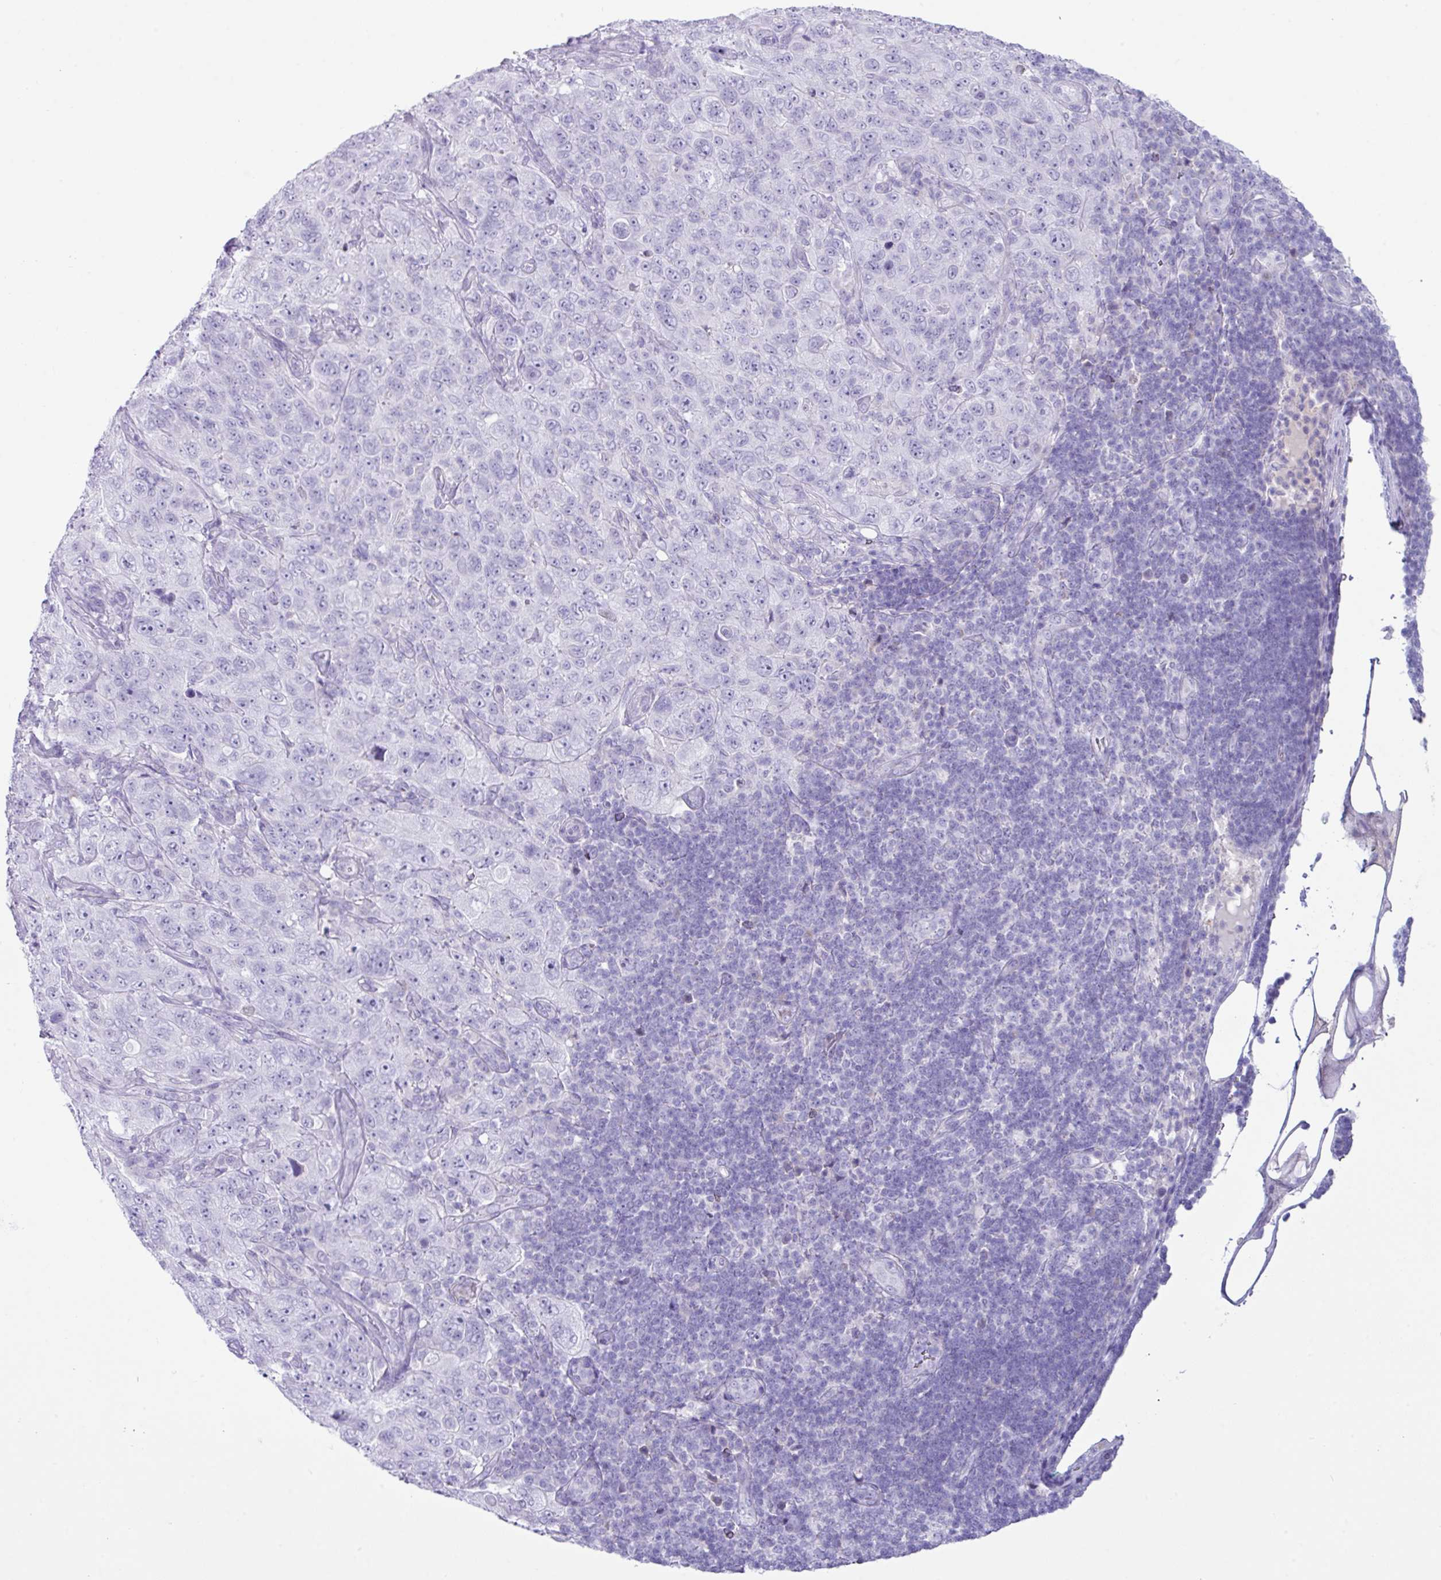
{"staining": {"intensity": "negative", "quantity": "none", "location": "none"}, "tissue": "pancreatic cancer", "cell_type": "Tumor cells", "image_type": "cancer", "snomed": [{"axis": "morphology", "description": "Adenocarcinoma, NOS"}, {"axis": "topography", "description": "Pancreas"}], "caption": "Photomicrograph shows no significant protein positivity in tumor cells of pancreatic adenocarcinoma.", "gene": "ZNF524", "patient": {"sex": "male", "age": 68}}